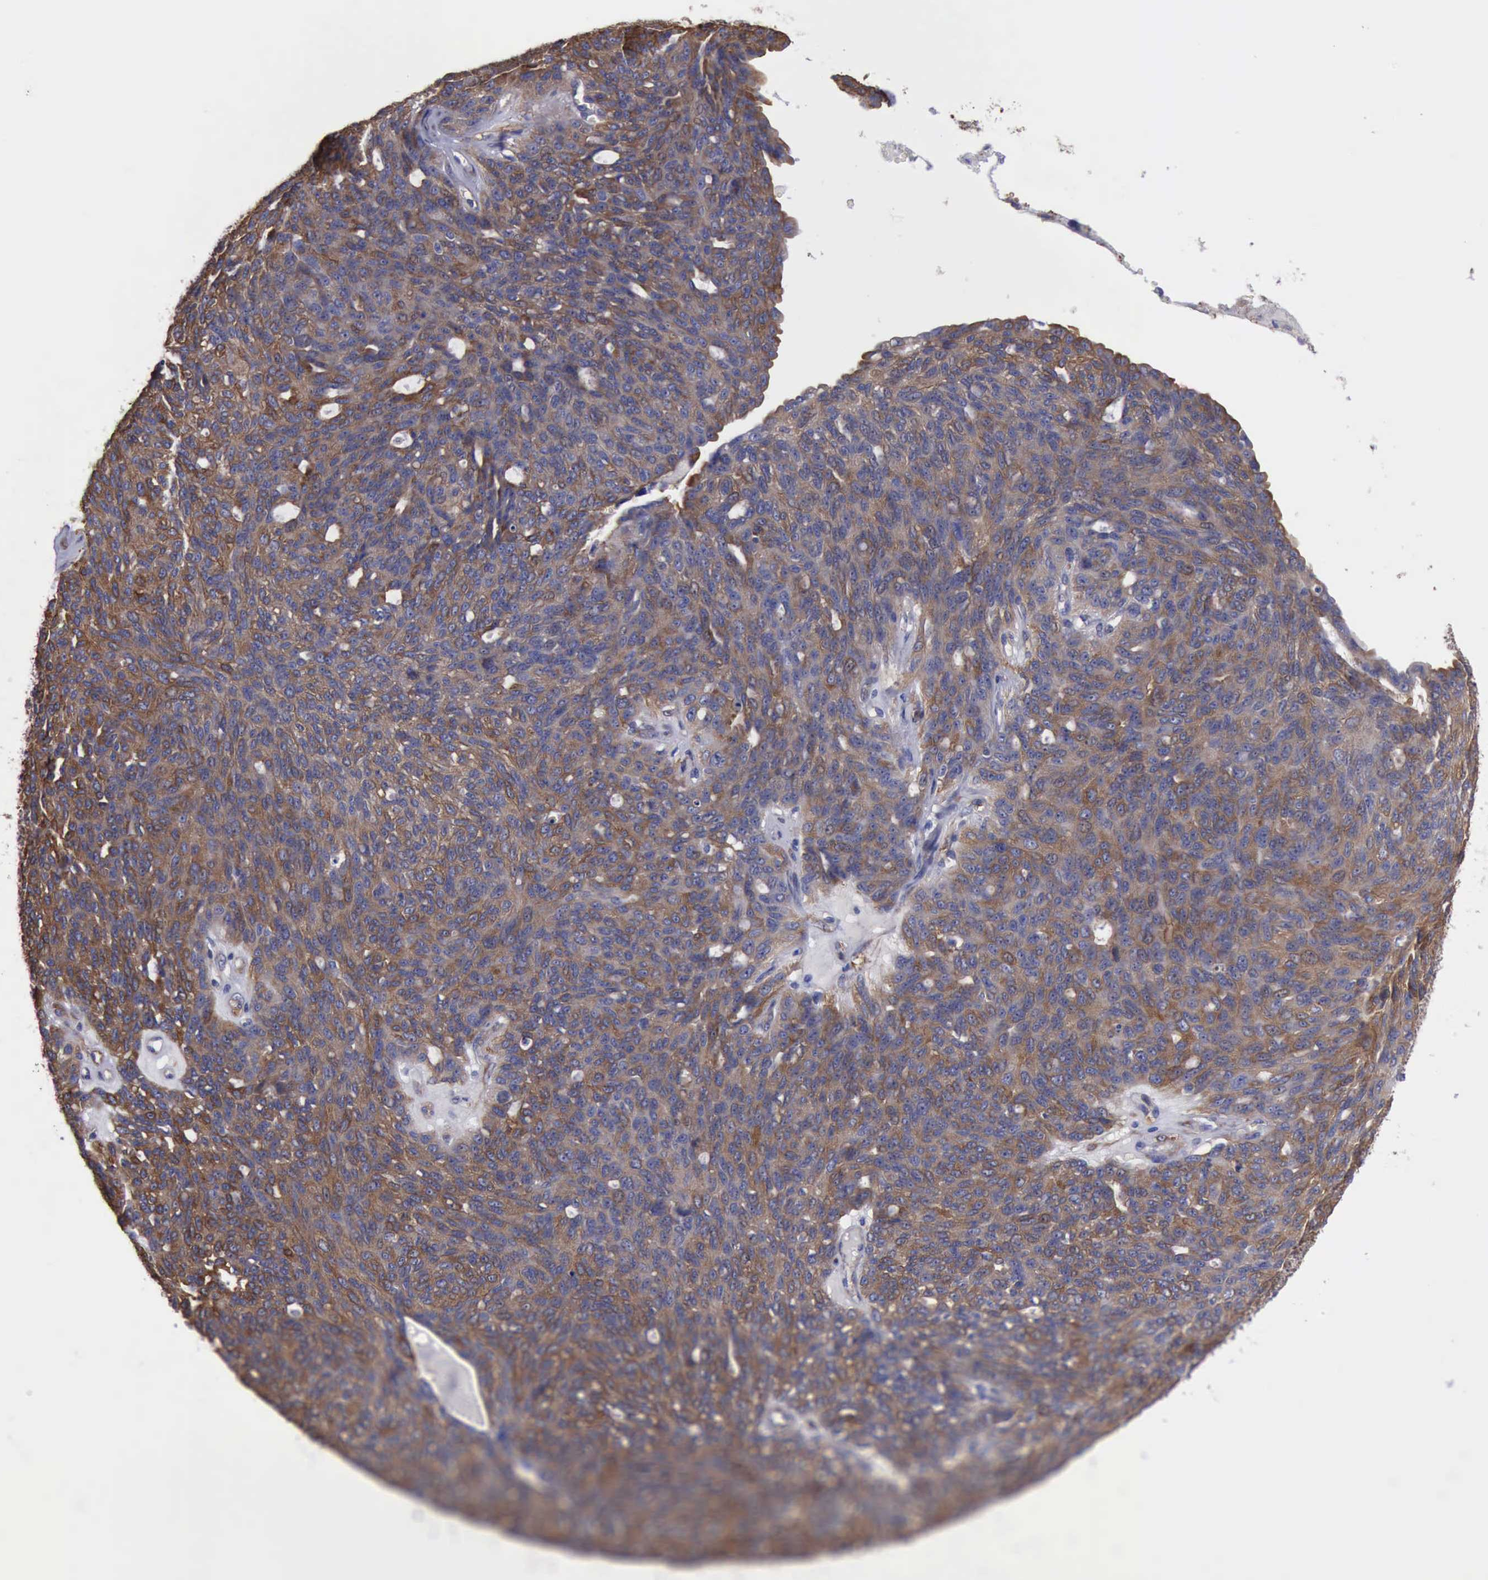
{"staining": {"intensity": "moderate", "quantity": ">75%", "location": "cytoplasmic/membranous"}, "tissue": "ovarian cancer", "cell_type": "Tumor cells", "image_type": "cancer", "snomed": [{"axis": "morphology", "description": "Carcinoma, endometroid"}, {"axis": "topography", "description": "Ovary"}], "caption": "Endometroid carcinoma (ovarian) stained for a protein (brown) demonstrates moderate cytoplasmic/membranous positive staining in approximately >75% of tumor cells.", "gene": "FLNA", "patient": {"sex": "female", "age": 60}}